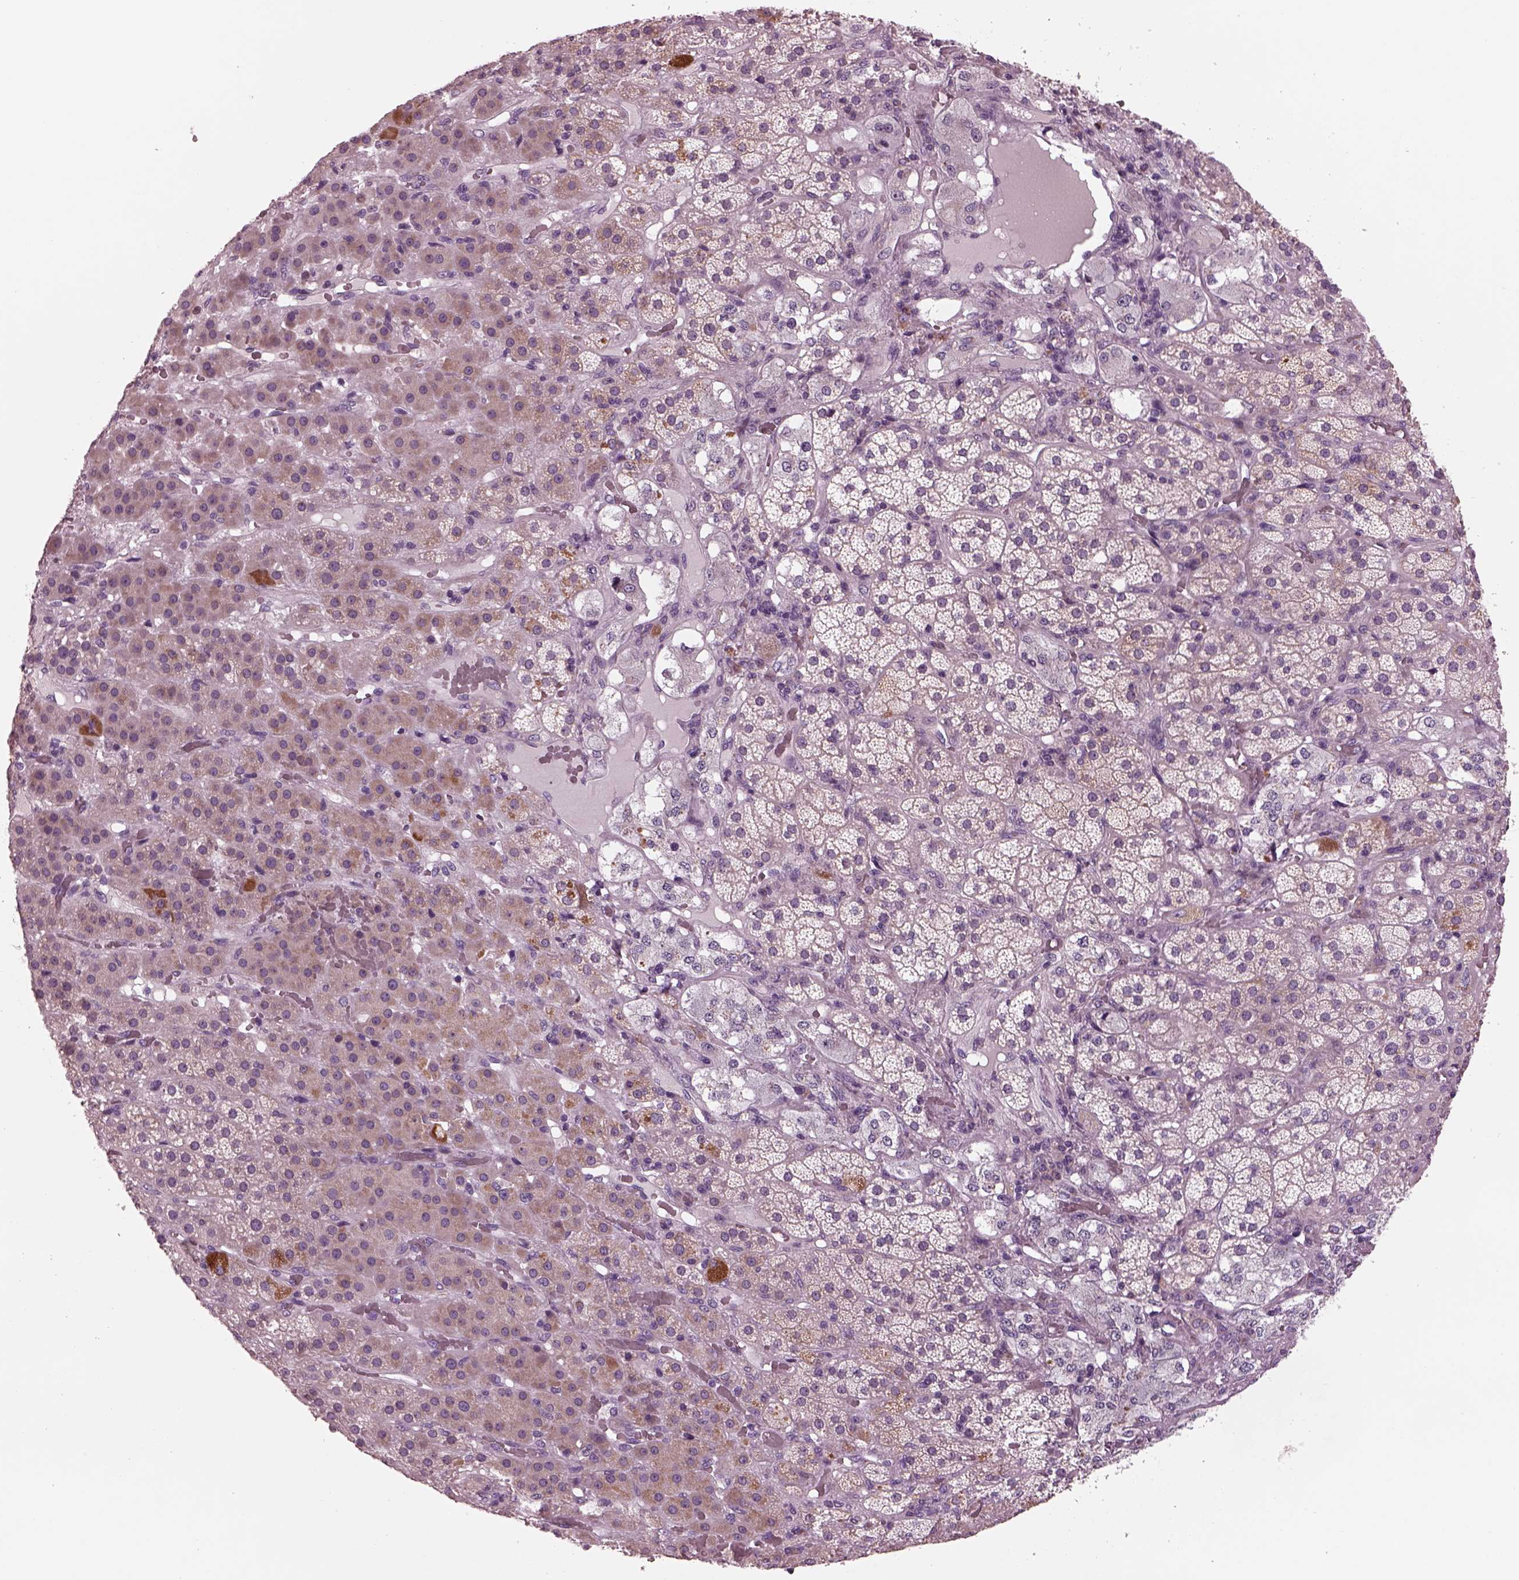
{"staining": {"intensity": "weak", "quantity": "25%-75%", "location": "cytoplasmic/membranous"}, "tissue": "adrenal gland", "cell_type": "Glandular cells", "image_type": "normal", "snomed": [{"axis": "morphology", "description": "Normal tissue, NOS"}, {"axis": "topography", "description": "Adrenal gland"}], "caption": "Immunohistochemistry (DAB (3,3'-diaminobenzidine)) staining of unremarkable adrenal gland shows weak cytoplasmic/membranous protein staining in about 25%-75% of glandular cells.", "gene": "AP4M1", "patient": {"sex": "male", "age": 57}}